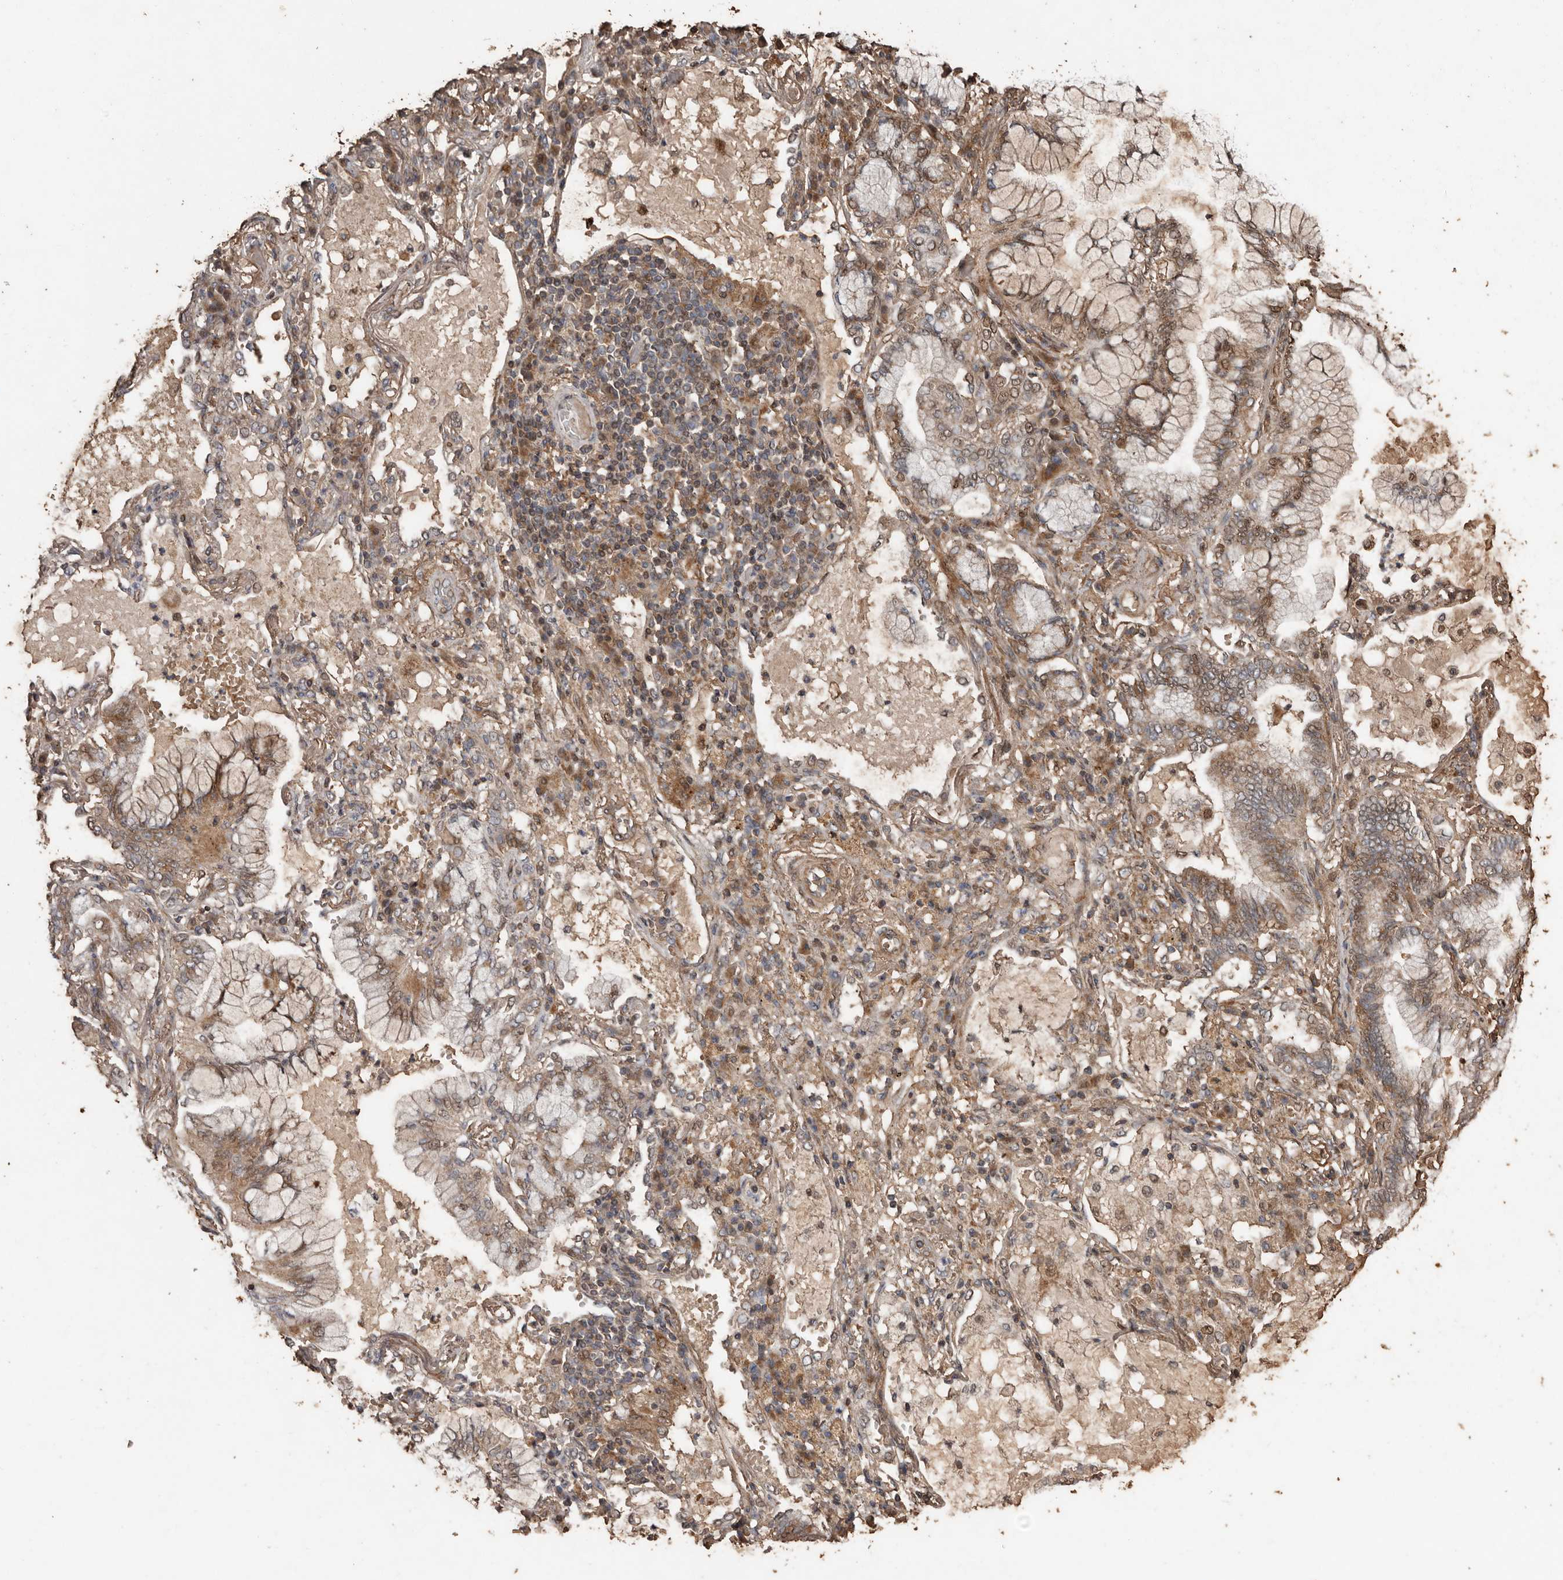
{"staining": {"intensity": "moderate", "quantity": "25%-75%", "location": "cytoplasmic/membranous"}, "tissue": "lung cancer", "cell_type": "Tumor cells", "image_type": "cancer", "snomed": [{"axis": "morphology", "description": "Adenocarcinoma, NOS"}, {"axis": "topography", "description": "Lung"}], "caption": "Approximately 25%-75% of tumor cells in lung cancer (adenocarcinoma) reveal moderate cytoplasmic/membranous protein expression as visualized by brown immunohistochemical staining.", "gene": "RANBP17", "patient": {"sex": "female", "age": 70}}